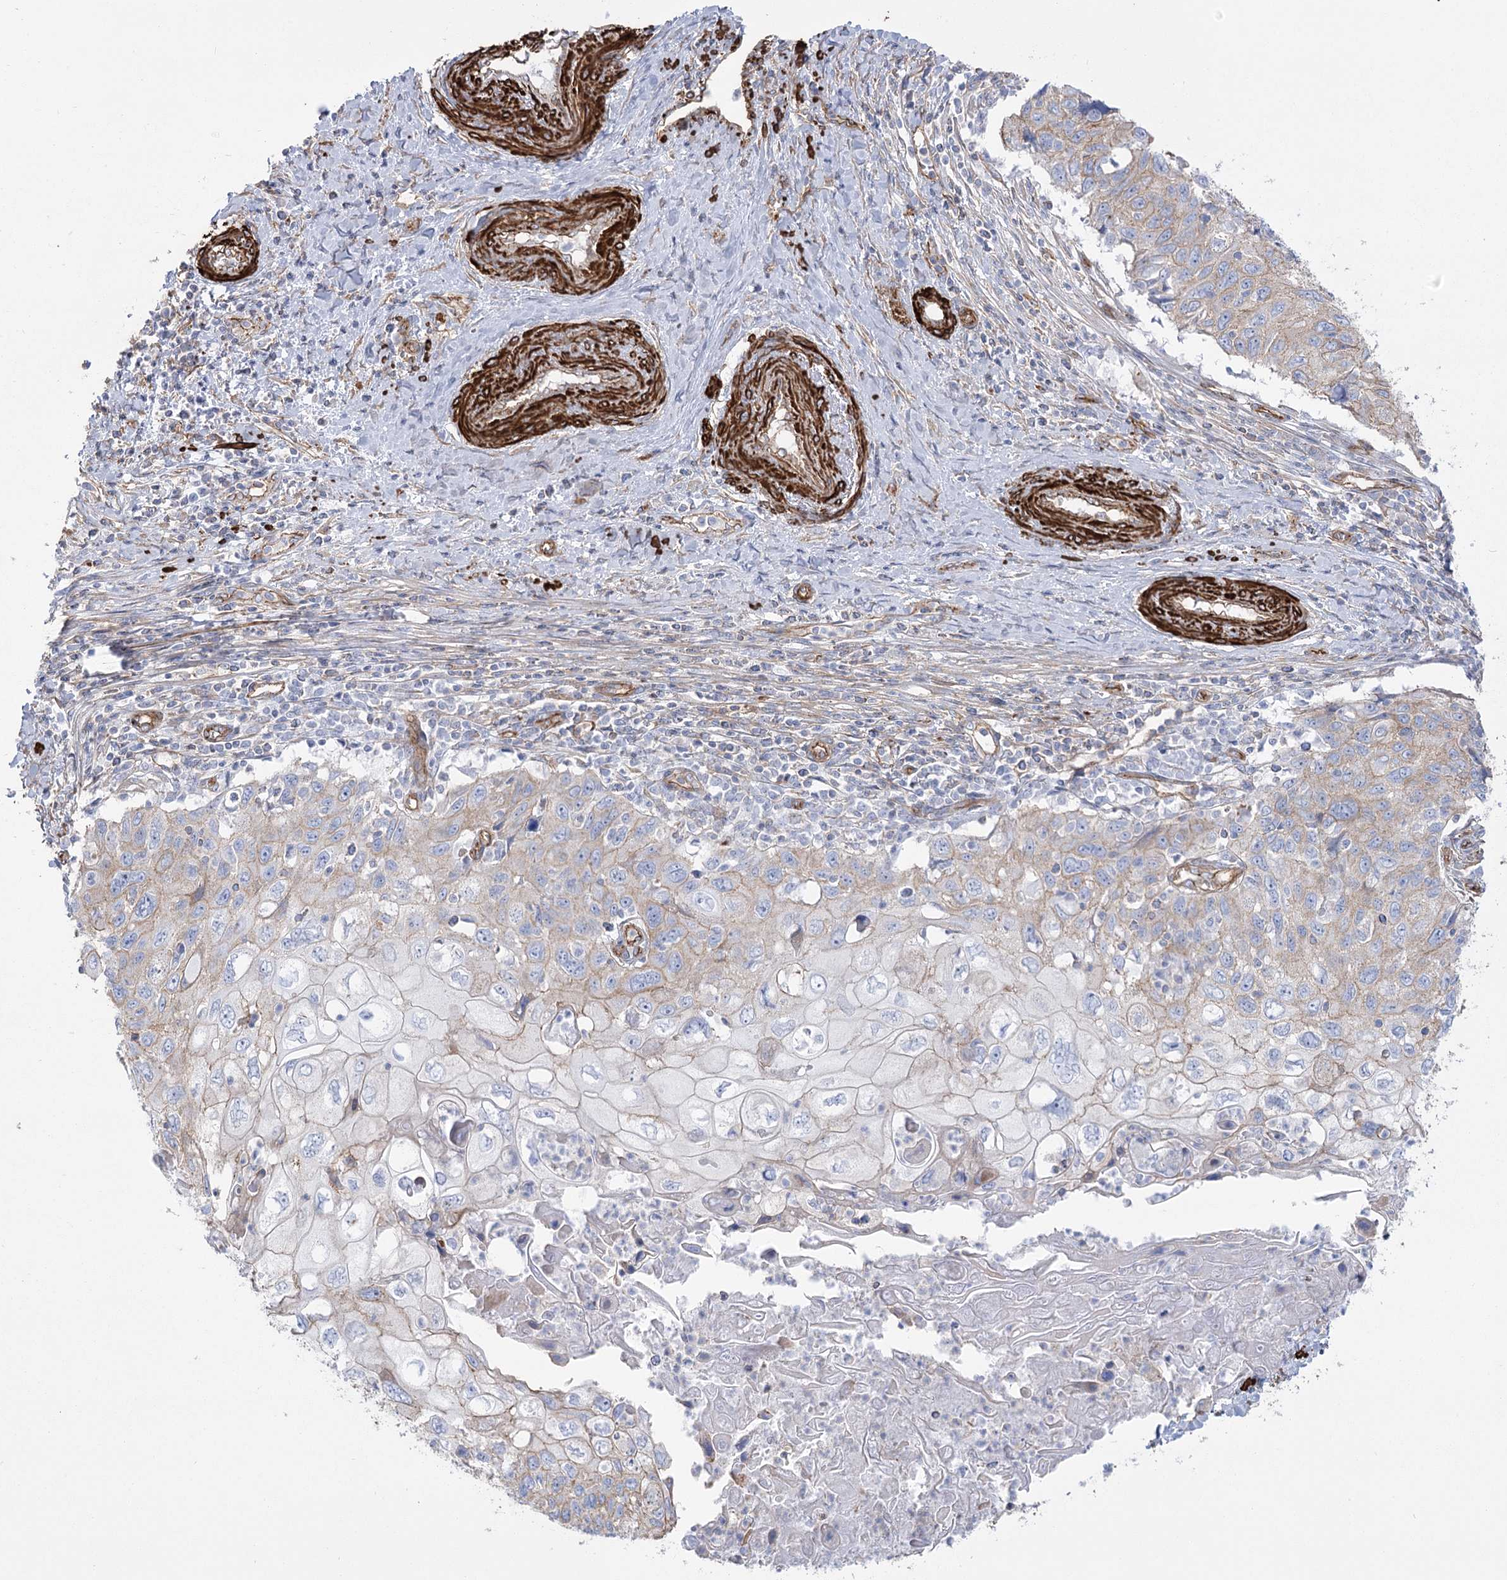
{"staining": {"intensity": "weak", "quantity": "<25%", "location": "cytoplasmic/membranous"}, "tissue": "cervical cancer", "cell_type": "Tumor cells", "image_type": "cancer", "snomed": [{"axis": "morphology", "description": "Squamous cell carcinoma, NOS"}, {"axis": "topography", "description": "Cervix"}], "caption": "DAB immunohistochemical staining of cervical cancer (squamous cell carcinoma) reveals no significant staining in tumor cells.", "gene": "PLEKHA5", "patient": {"sex": "female", "age": 70}}